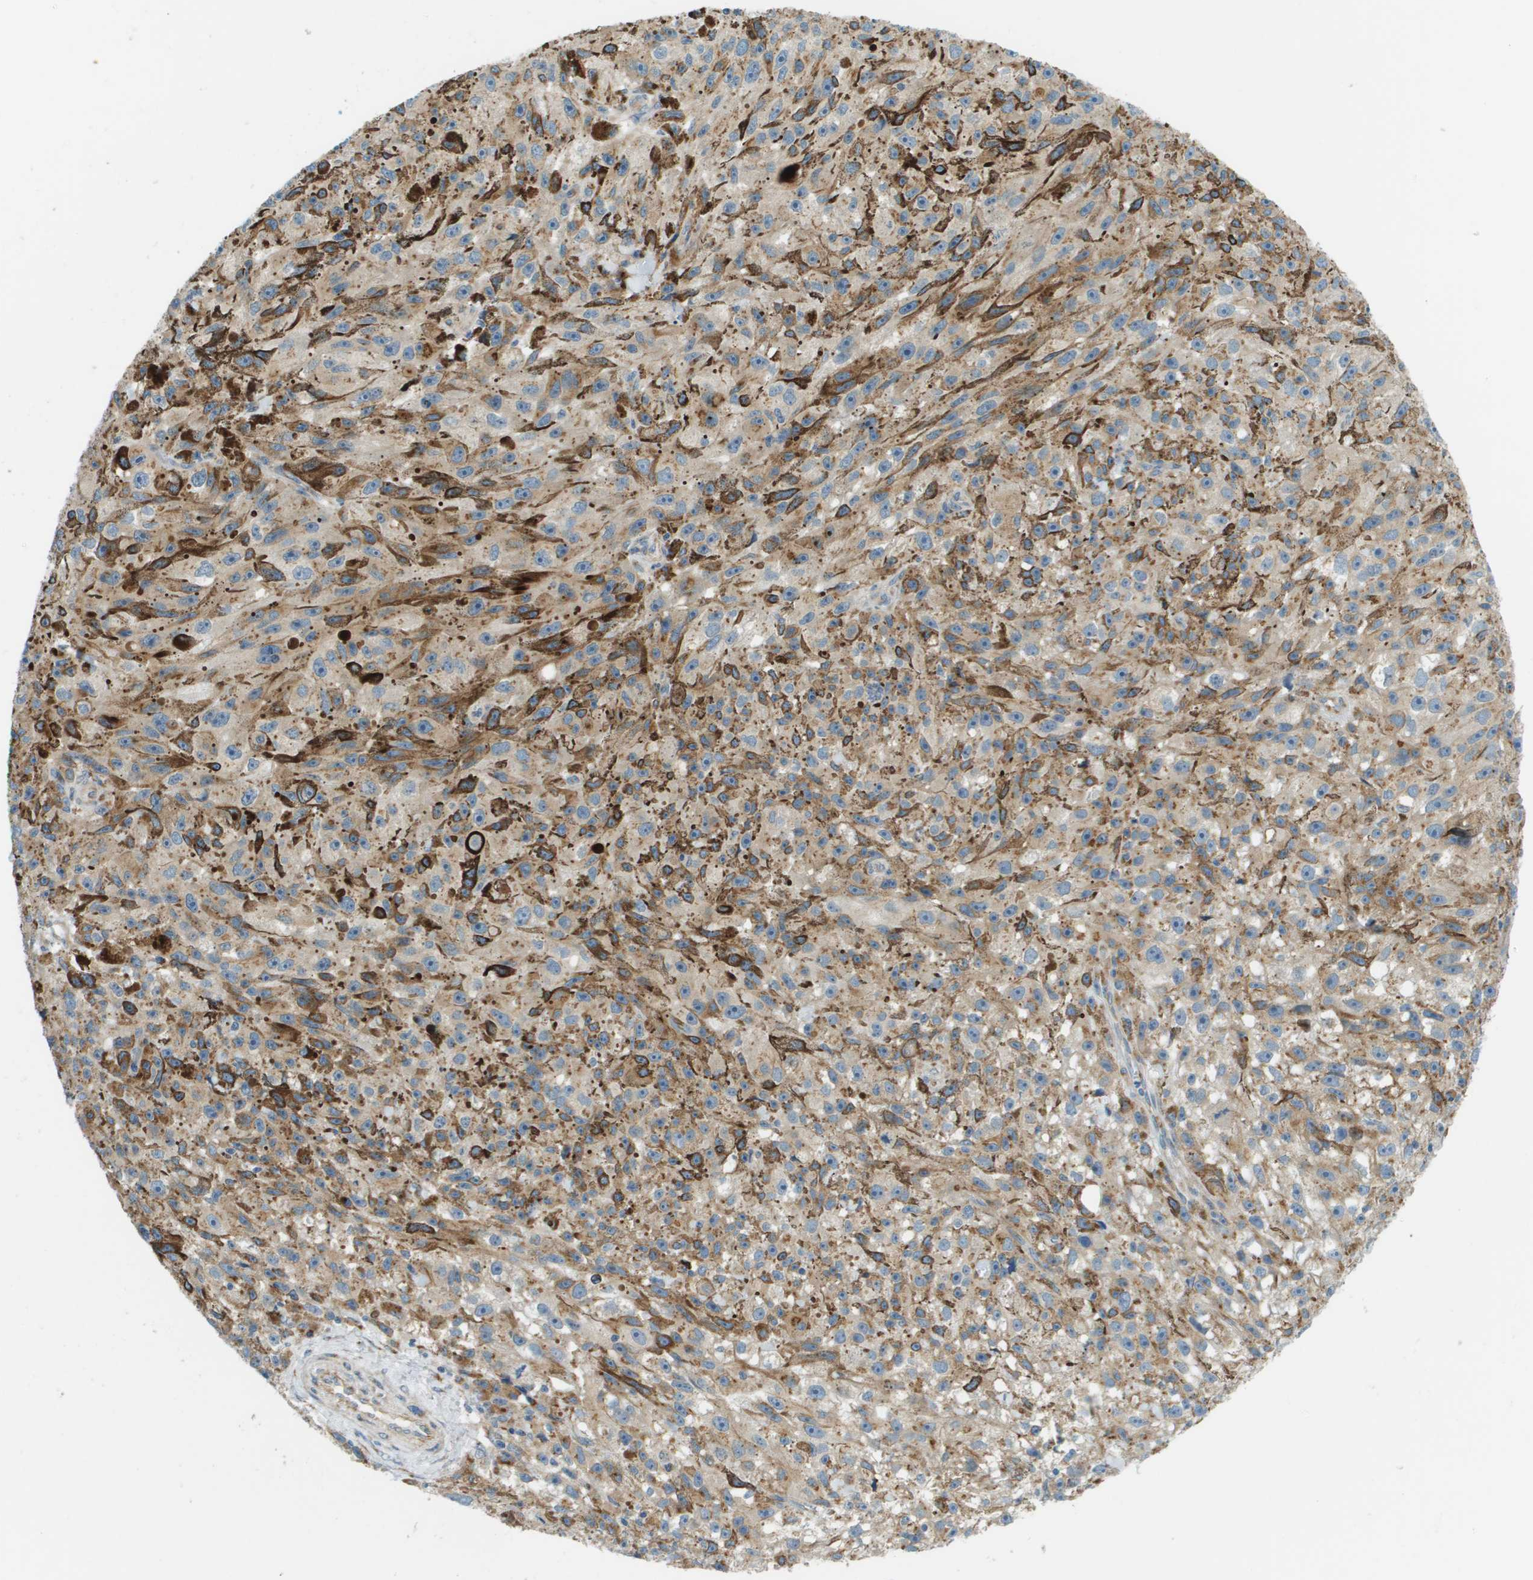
{"staining": {"intensity": "moderate", "quantity": ">75%", "location": "cytoplasmic/membranous"}, "tissue": "melanoma", "cell_type": "Tumor cells", "image_type": "cancer", "snomed": [{"axis": "morphology", "description": "Malignant melanoma, NOS"}, {"axis": "topography", "description": "Skin"}], "caption": "Human melanoma stained with a protein marker shows moderate staining in tumor cells.", "gene": "ACBD3", "patient": {"sex": "female", "age": 104}}